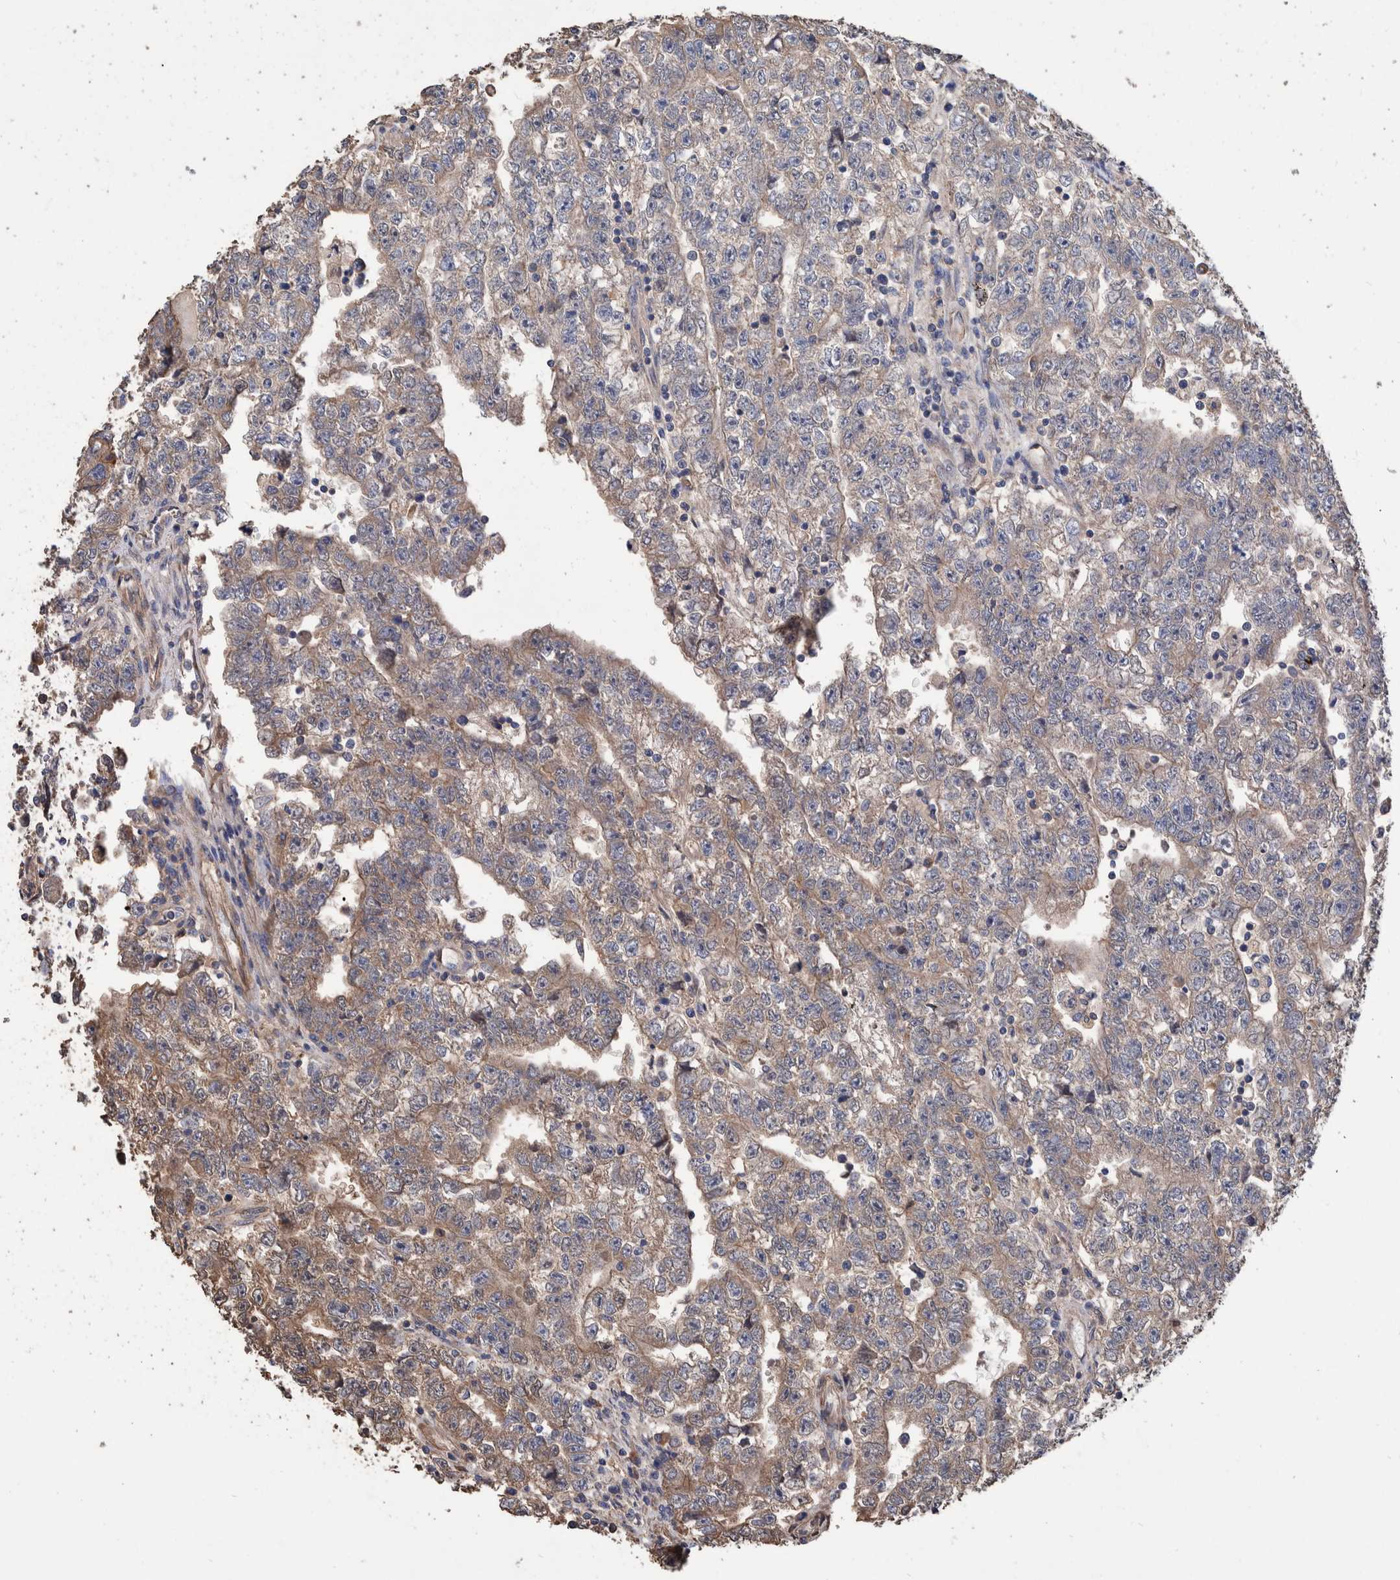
{"staining": {"intensity": "weak", "quantity": "25%-75%", "location": "cytoplasmic/membranous"}, "tissue": "testis cancer", "cell_type": "Tumor cells", "image_type": "cancer", "snomed": [{"axis": "morphology", "description": "Carcinoma, Embryonal, NOS"}, {"axis": "topography", "description": "Testis"}], "caption": "This image demonstrates immunohistochemistry staining of human testis embryonal carcinoma, with low weak cytoplasmic/membranous expression in about 25%-75% of tumor cells.", "gene": "SLC45A4", "patient": {"sex": "male", "age": 25}}